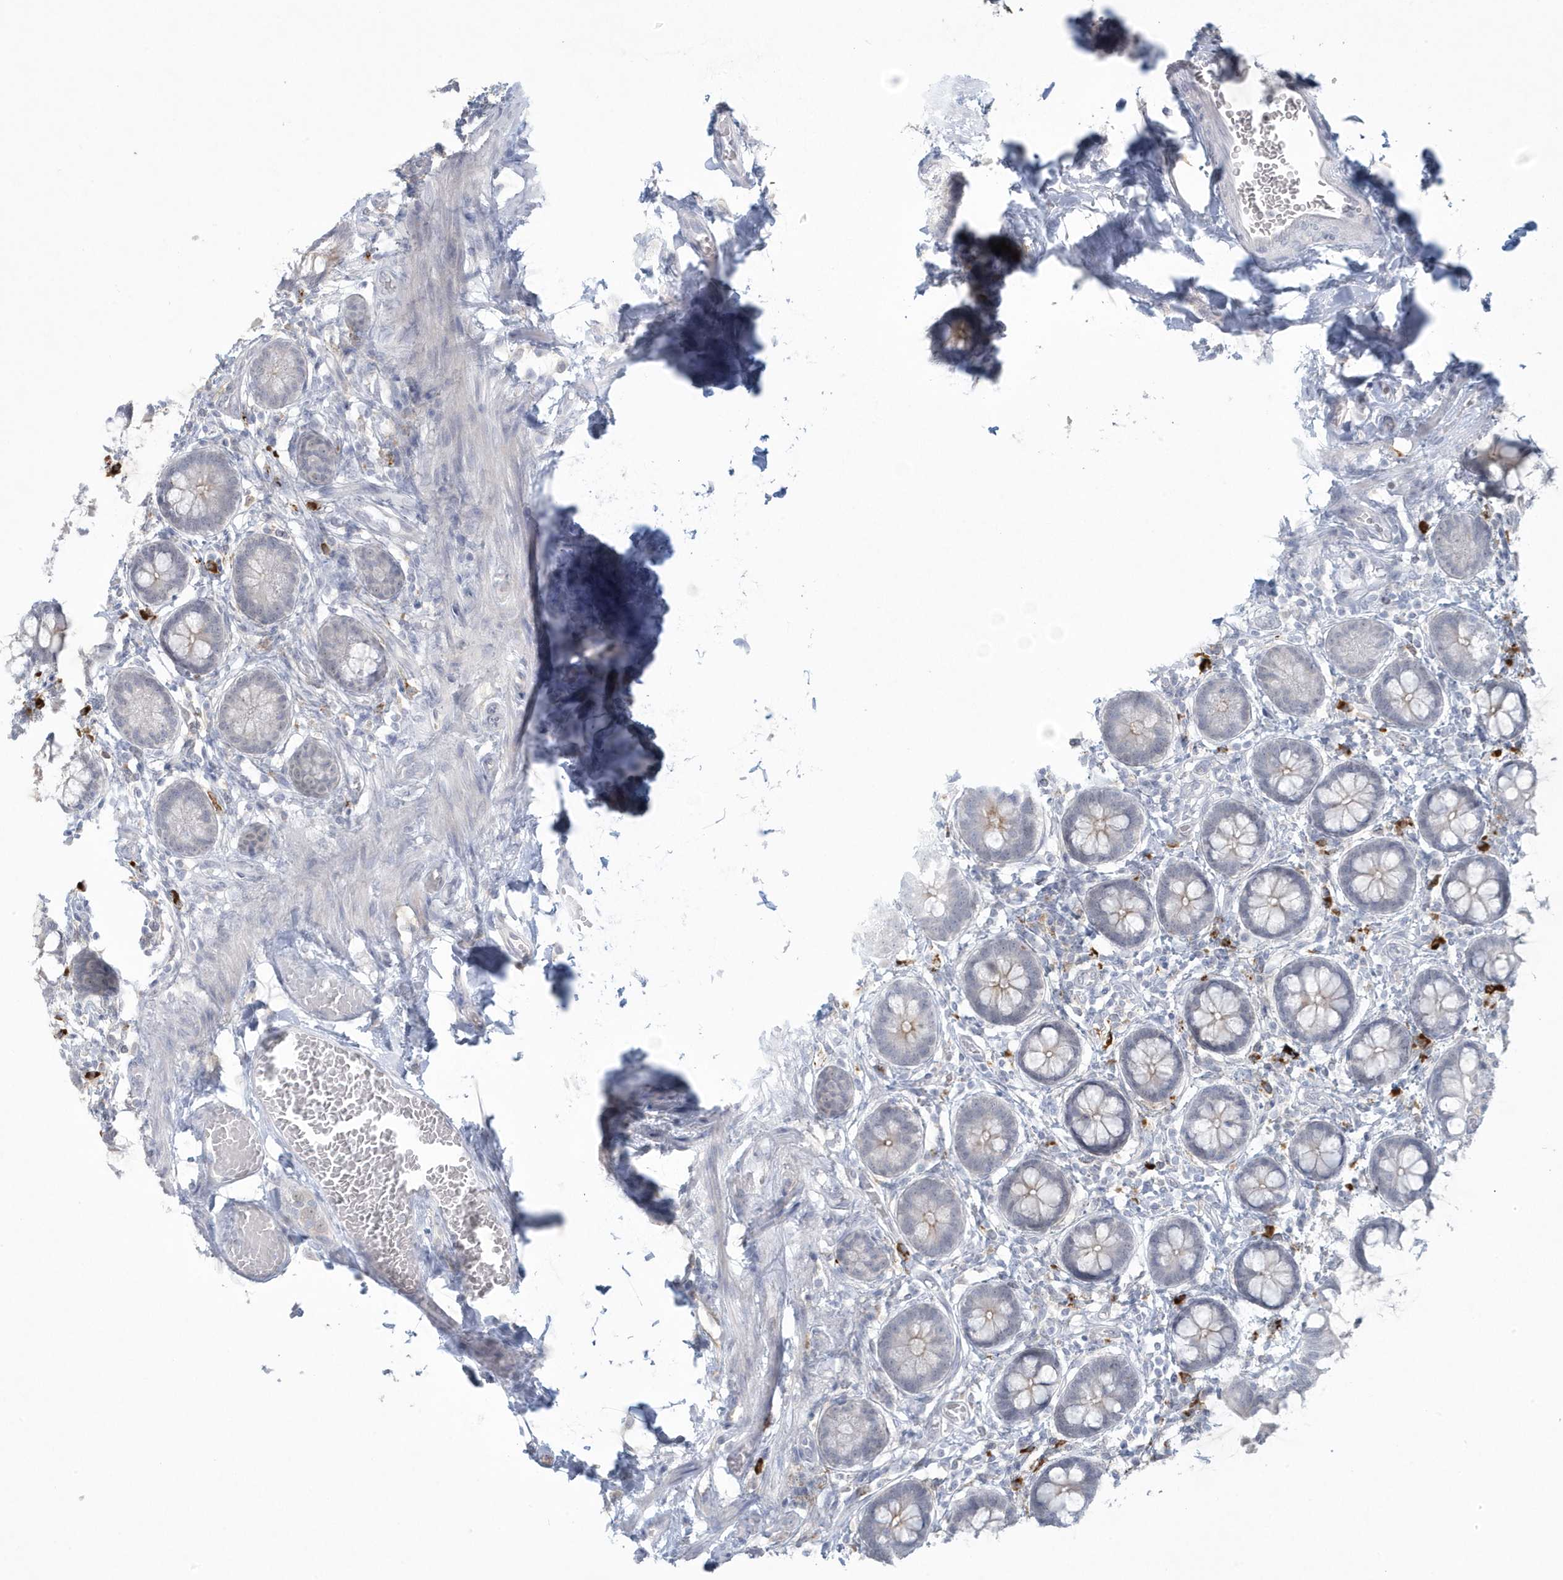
{"staining": {"intensity": "negative", "quantity": "none", "location": "none"}, "tissue": "small intestine", "cell_type": "Glandular cells", "image_type": "normal", "snomed": [{"axis": "morphology", "description": "Normal tissue, NOS"}, {"axis": "topography", "description": "Small intestine"}], "caption": "Immunohistochemical staining of normal human small intestine displays no significant expression in glandular cells. (Brightfield microscopy of DAB immunohistochemistry at high magnification).", "gene": "HERC6", "patient": {"sex": "male", "age": 52}}